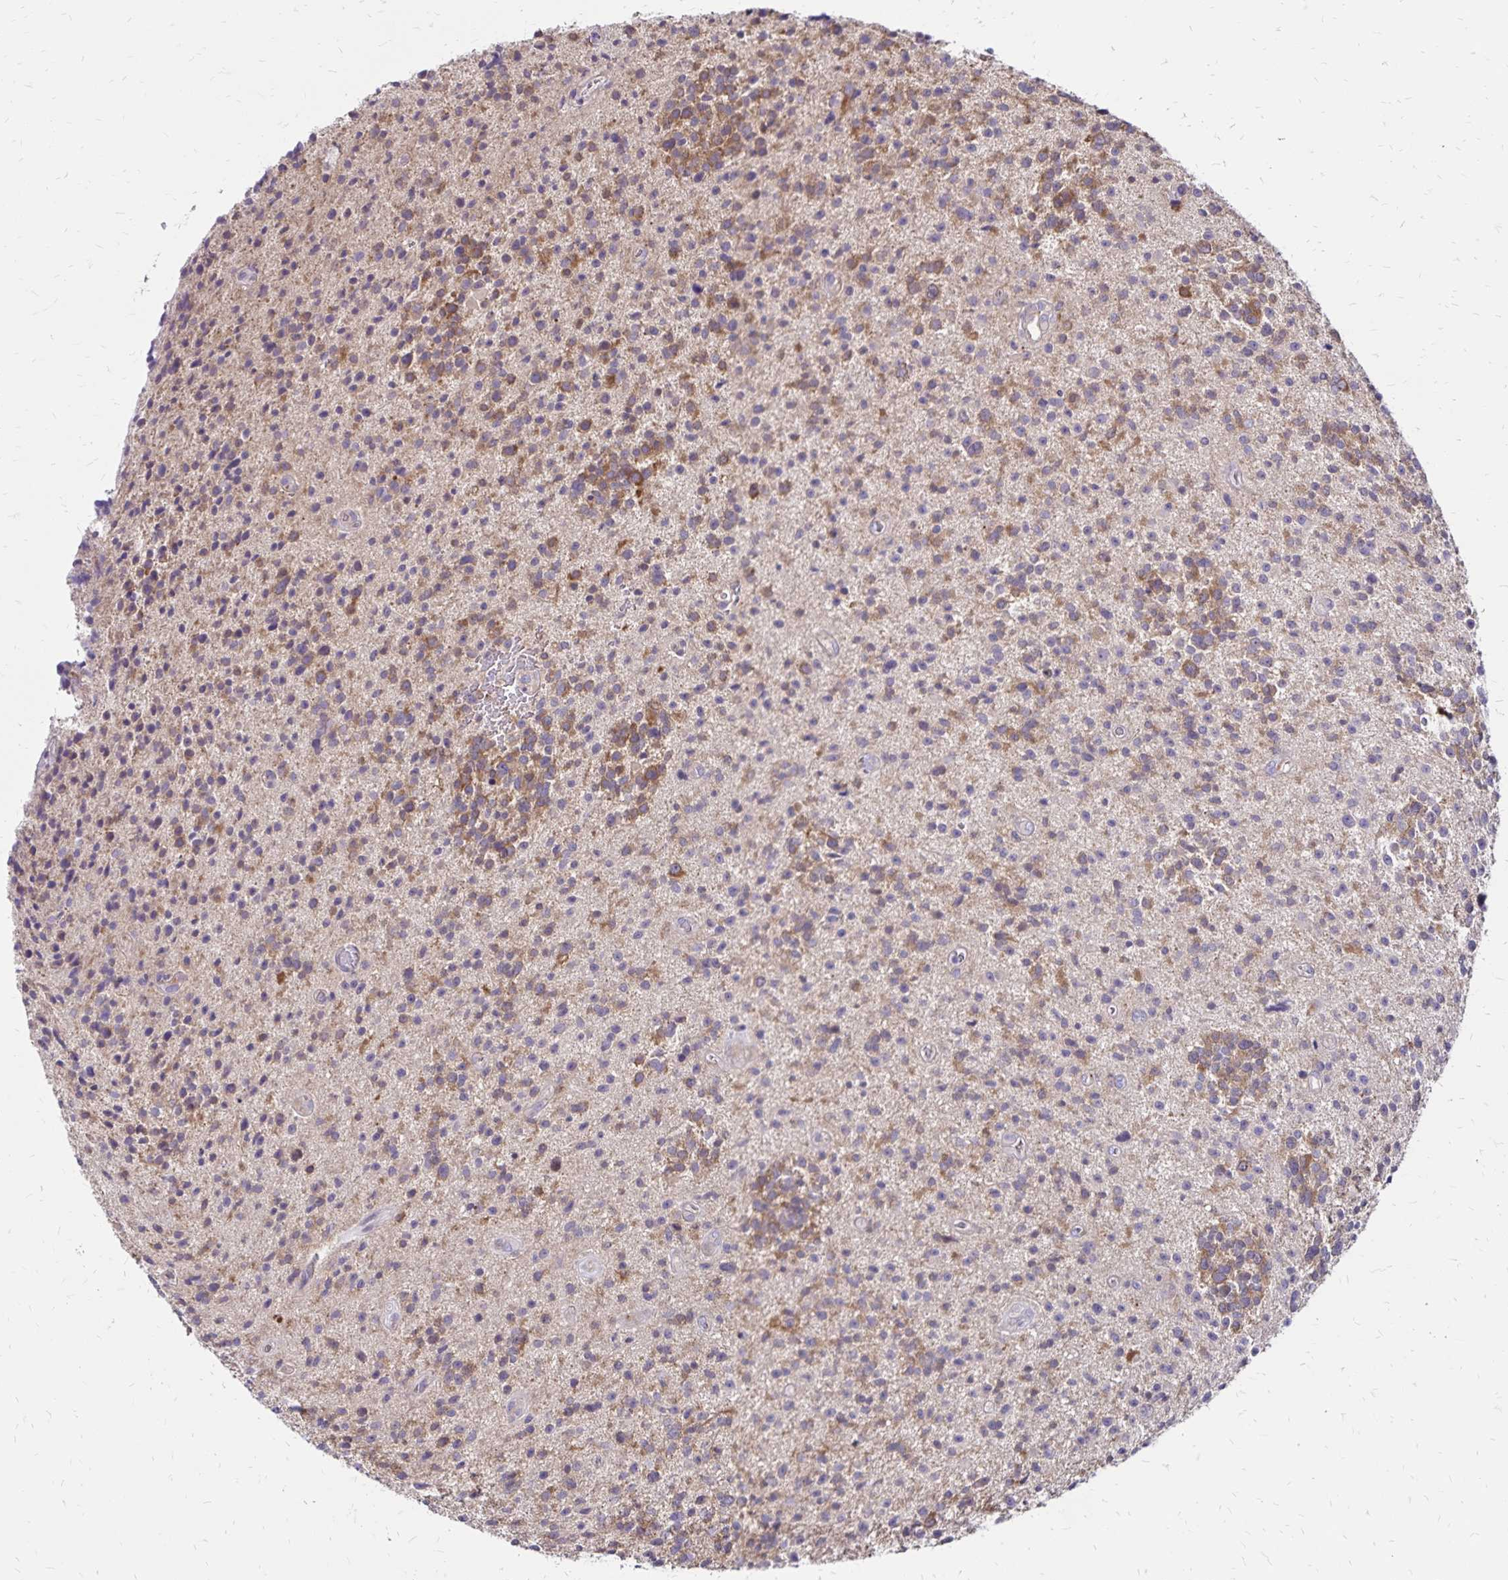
{"staining": {"intensity": "moderate", "quantity": "25%-75%", "location": "cytoplasmic/membranous"}, "tissue": "glioma", "cell_type": "Tumor cells", "image_type": "cancer", "snomed": [{"axis": "morphology", "description": "Glioma, malignant, High grade"}, {"axis": "topography", "description": "Brain"}], "caption": "Moderate cytoplasmic/membranous protein positivity is identified in approximately 25%-75% of tumor cells in glioma.", "gene": "FSD1", "patient": {"sex": "male", "age": 29}}